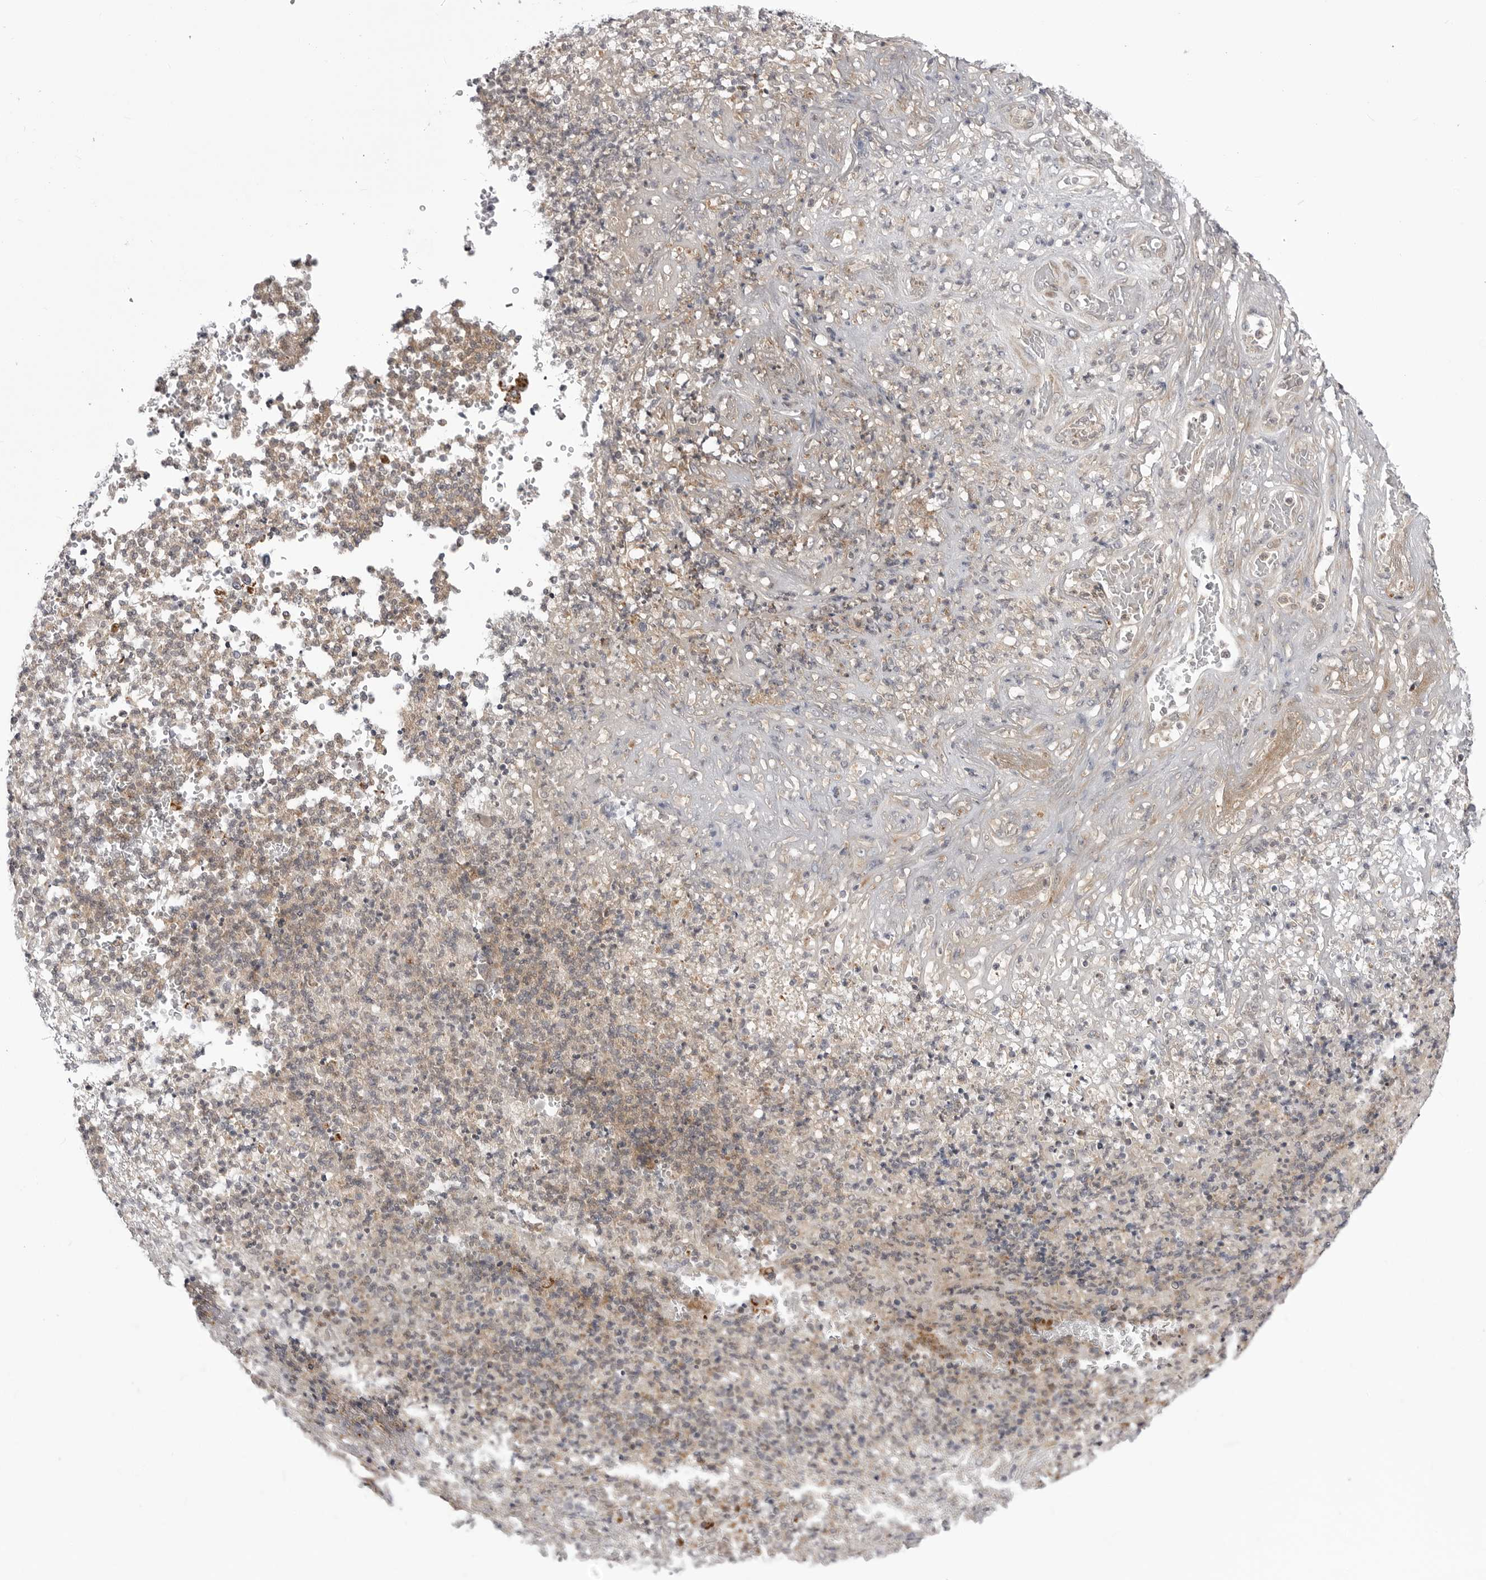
{"staining": {"intensity": "moderate", "quantity": "<25%", "location": "cytoplasmic/membranous"}, "tissue": "stomach cancer", "cell_type": "Tumor cells", "image_type": "cancer", "snomed": [{"axis": "morphology", "description": "Adenocarcinoma, NOS"}, {"axis": "topography", "description": "Stomach"}], "caption": "The photomicrograph reveals a brown stain indicating the presence of a protein in the cytoplasmic/membranous of tumor cells in stomach cancer (adenocarcinoma).", "gene": "CCDC18", "patient": {"sex": "female", "age": 73}}